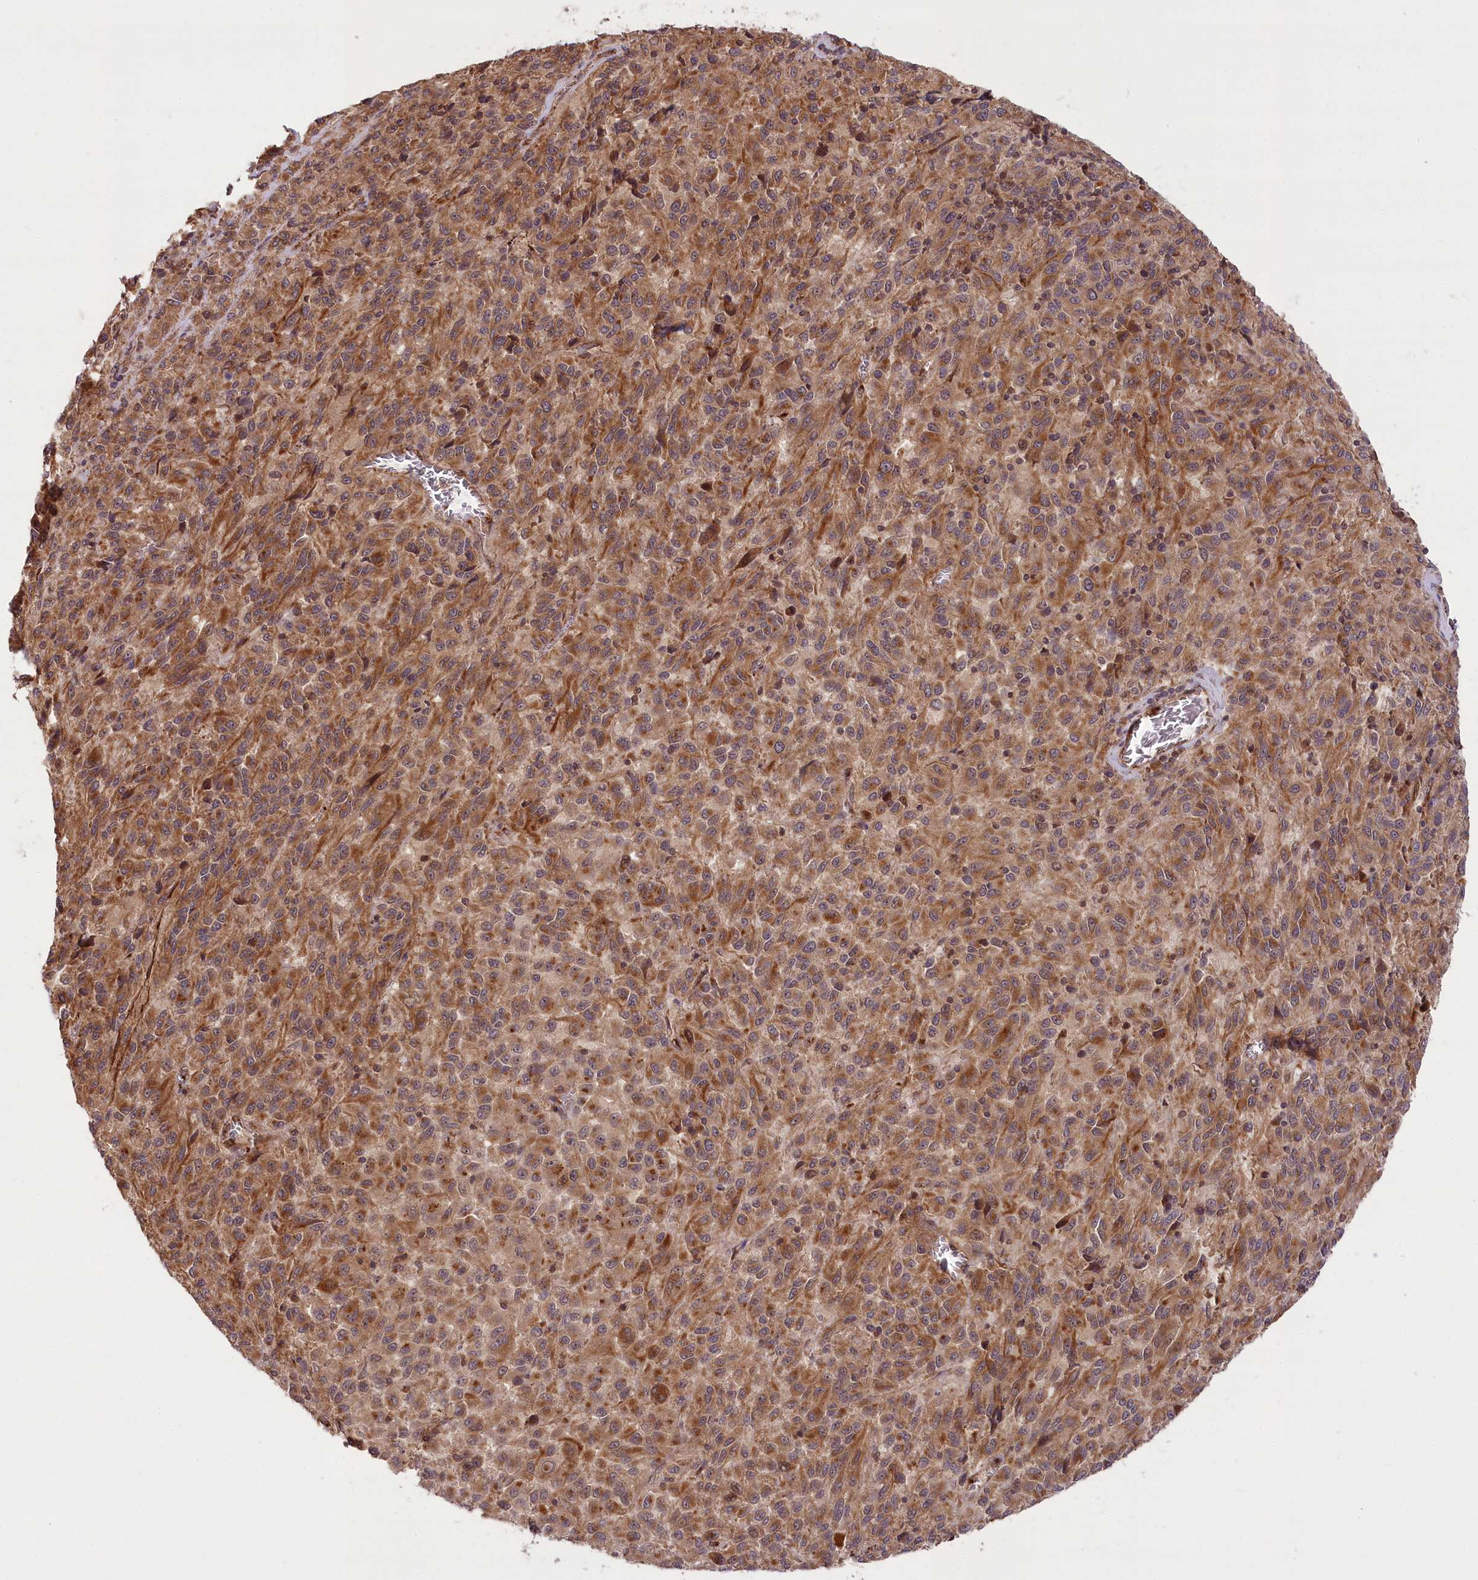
{"staining": {"intensity": "moderate", "quantity": ">75%", "location": "cytoplasmic/membranous"}, "tissue": "melanoma", "cell_type": "Tumor cells", "image_type": "cancer", "snomed": [{"axis": "morphology", "description": "Malignant melanoma, Metastatic site"}, {"axis": "topography", "description": "Lung"}], "caption": "Human malignant melanoma (metastatic site) stained with a brown dye displays moderate cytoplasmic/membranous positive positivity in approximately >75% of tumor cells.", "gene": "CARD19", "patient": {"sex": "male", "age": 64}}